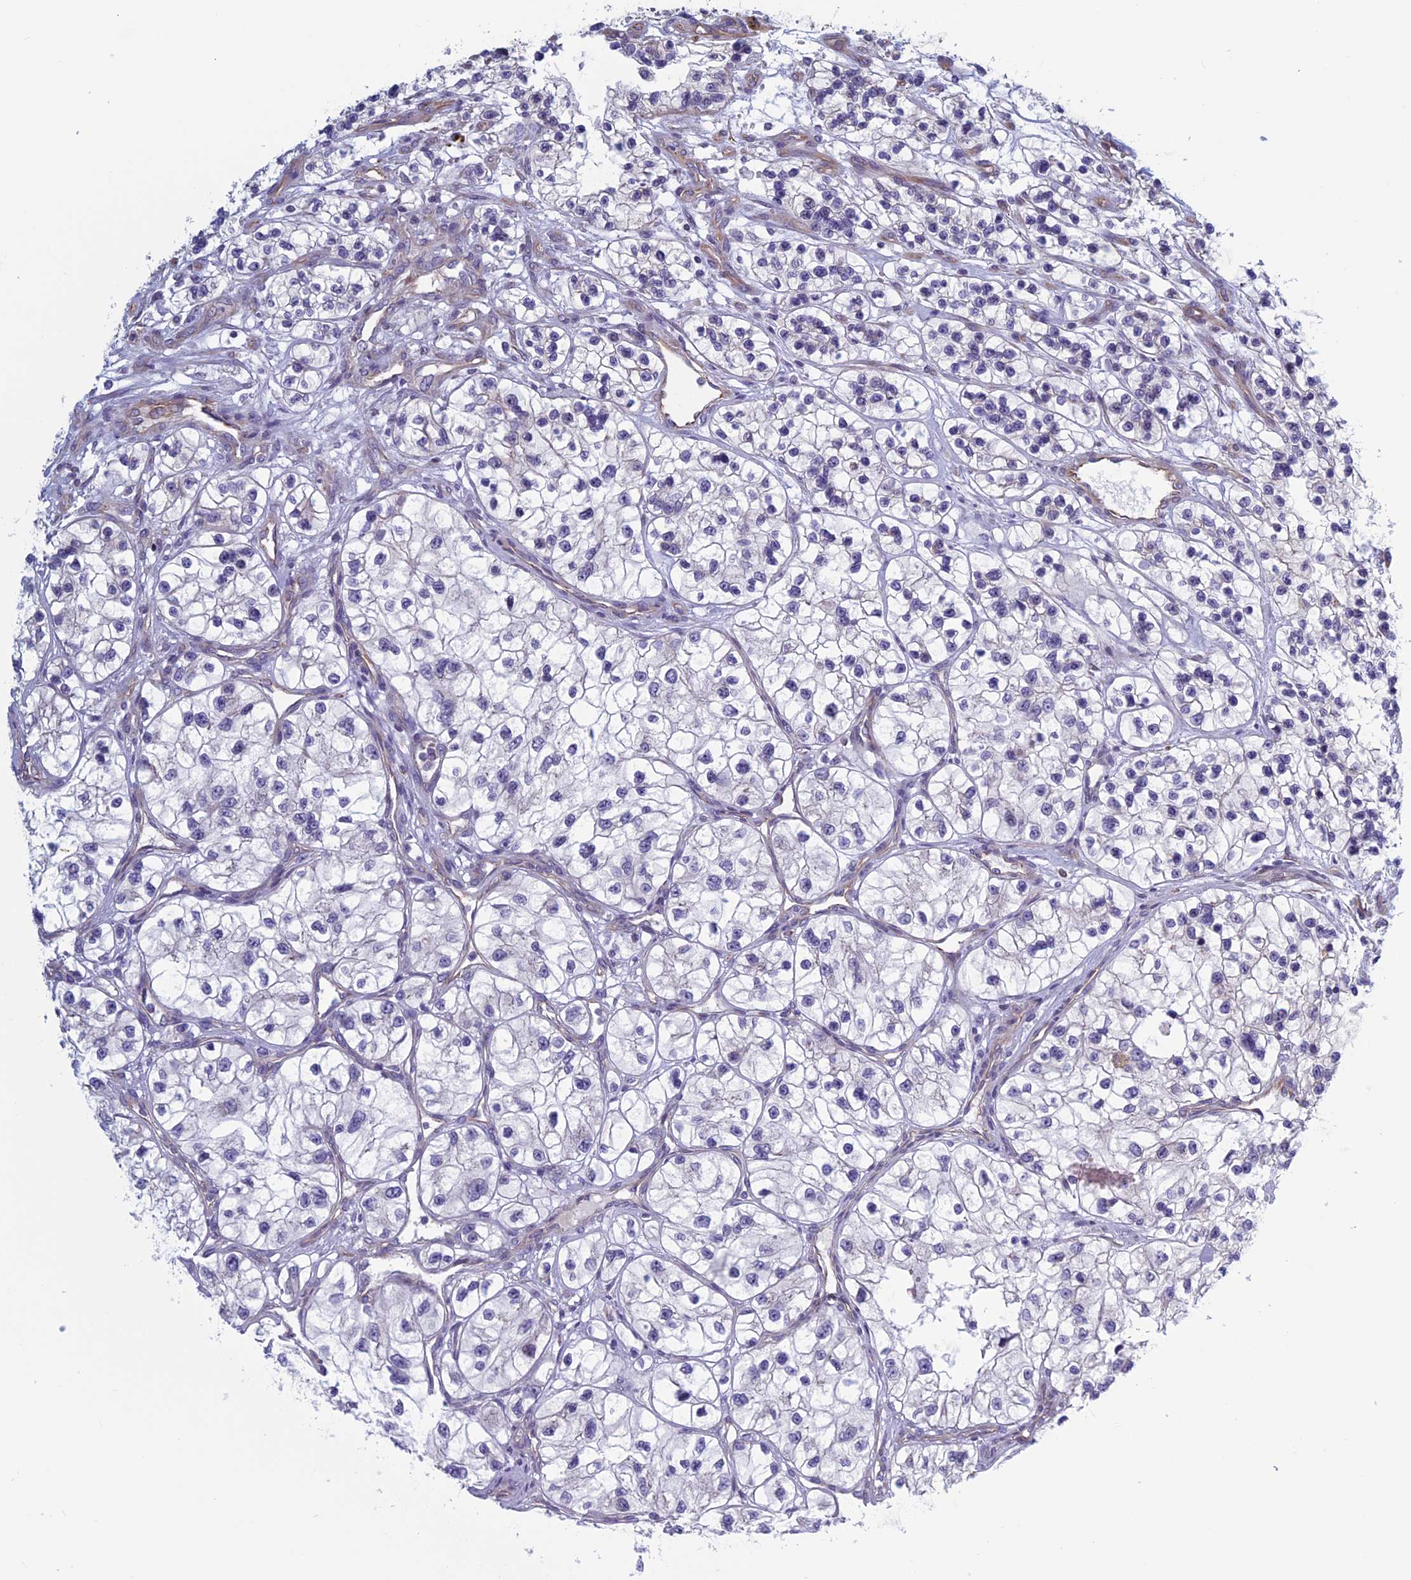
{"staining": {"intensity": "negative", "quantity": "none", "location": "none"}, "tissue": "renal cancer", "cell_type": "Tumor cells", "image_type": "cancer", "snomed": [{"axis": "morphology", "description": "Adenocarcinoma, NOS"}, {"axis": "topography", "description": "Kidney"}], "caption": "The histopathology image shows no staining of tumor cells in renal adenocarcinoma.", "gene": "BCL2L10", "patient": {"sex": "female", "age": 57}}